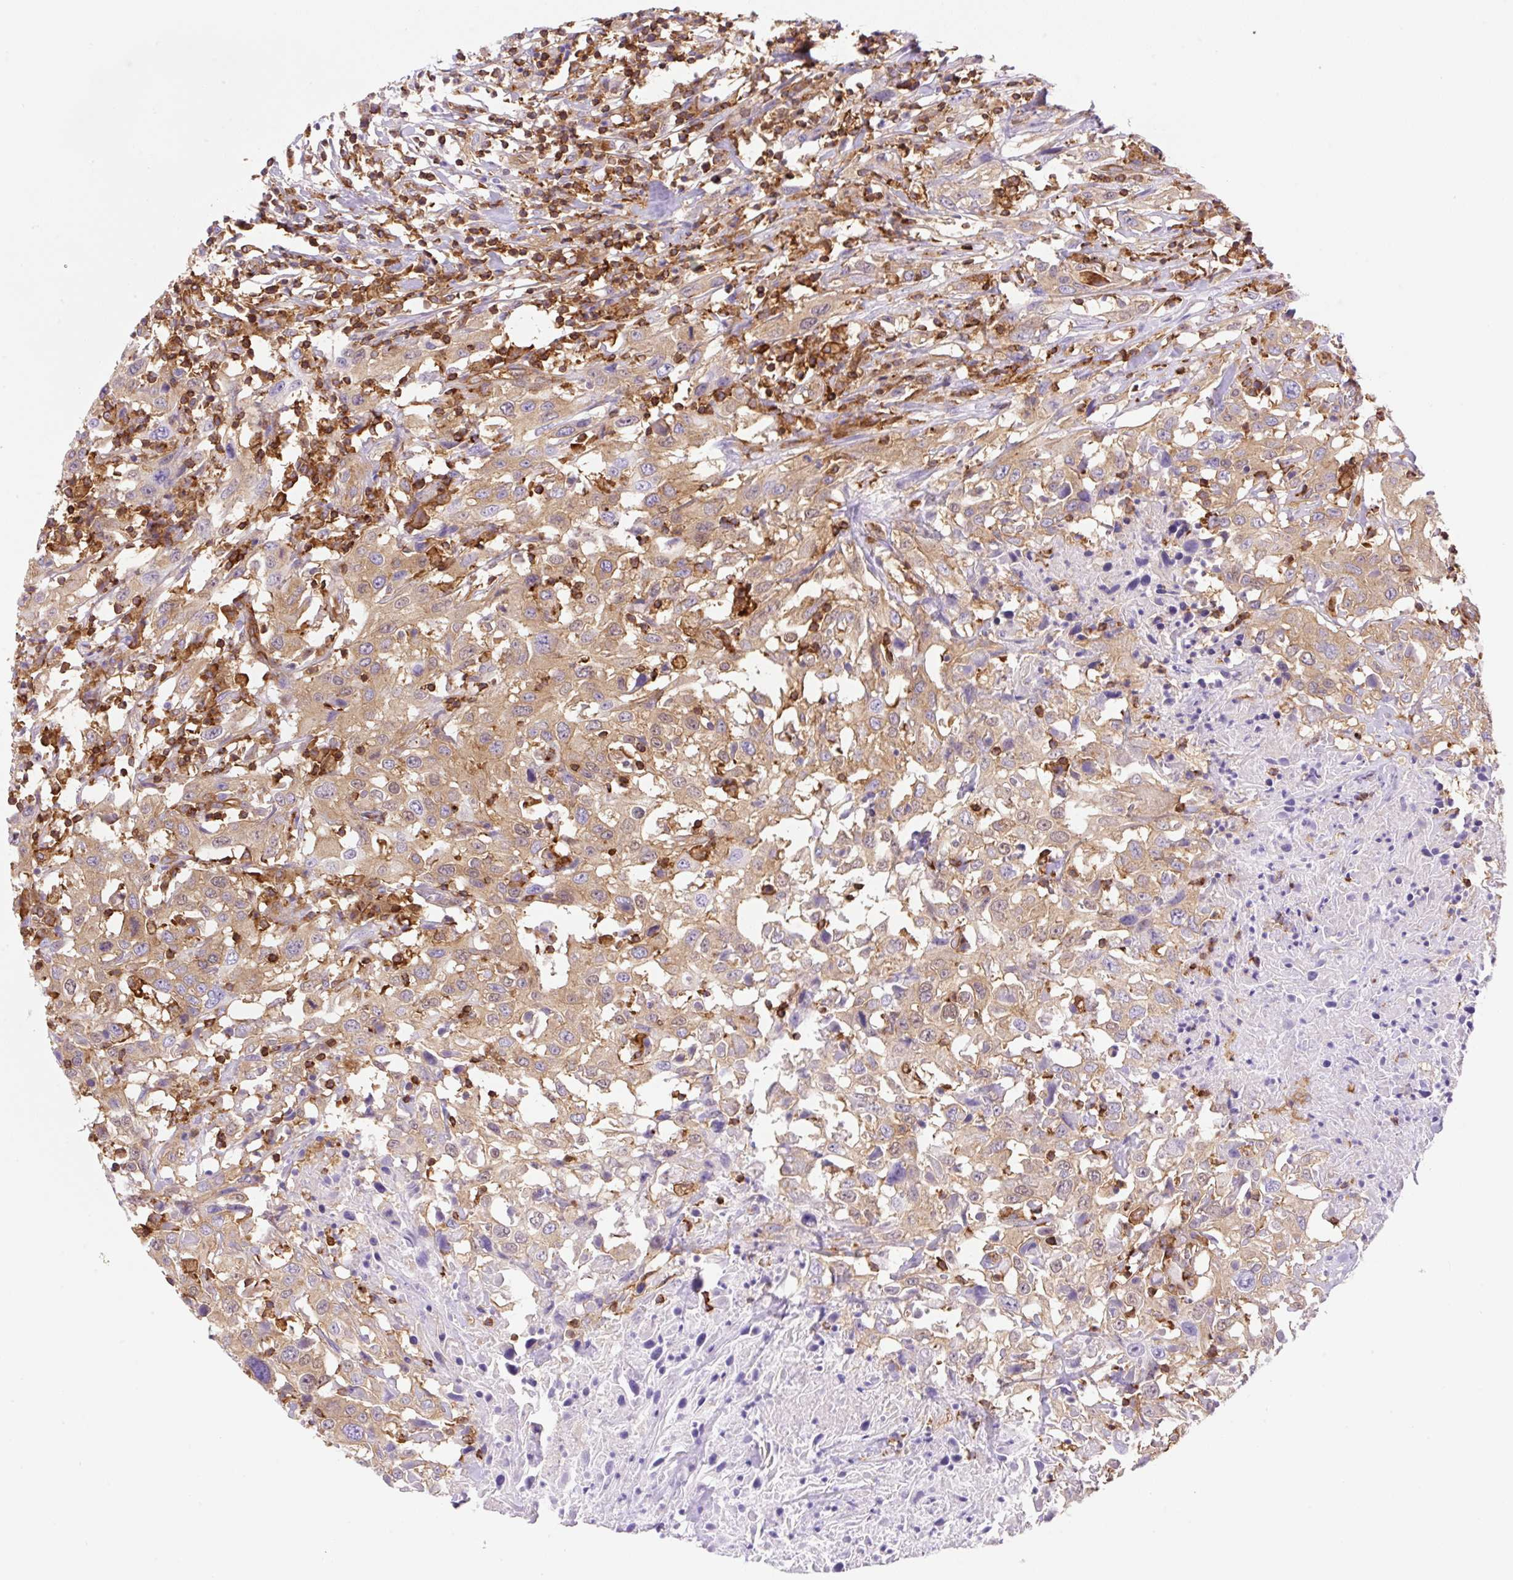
{"staining": {"intensity": "moderate", "quantity": ">75%", "location": "cytoplasmic/membranous"}, "tissue": "urothelial cancer", "cell_type": "Tumor cells", "image_type": "cancer", "snomed": [{"axis": "morphology", "description": "Urothelial carcinoma, High grade"}, {"axis": "topography", "description": "Urinary bladder"}], "caption": "High-power microscopy captured an immunohistochemistry (IHC) micrograph of urothelial carcinoma (high-grade), revealing moderate cytoplasmic/membranous expression in approximately >75% of tumor cells.", "gene": "DNM2", "patient": {"sex": "male", "age": 61}}